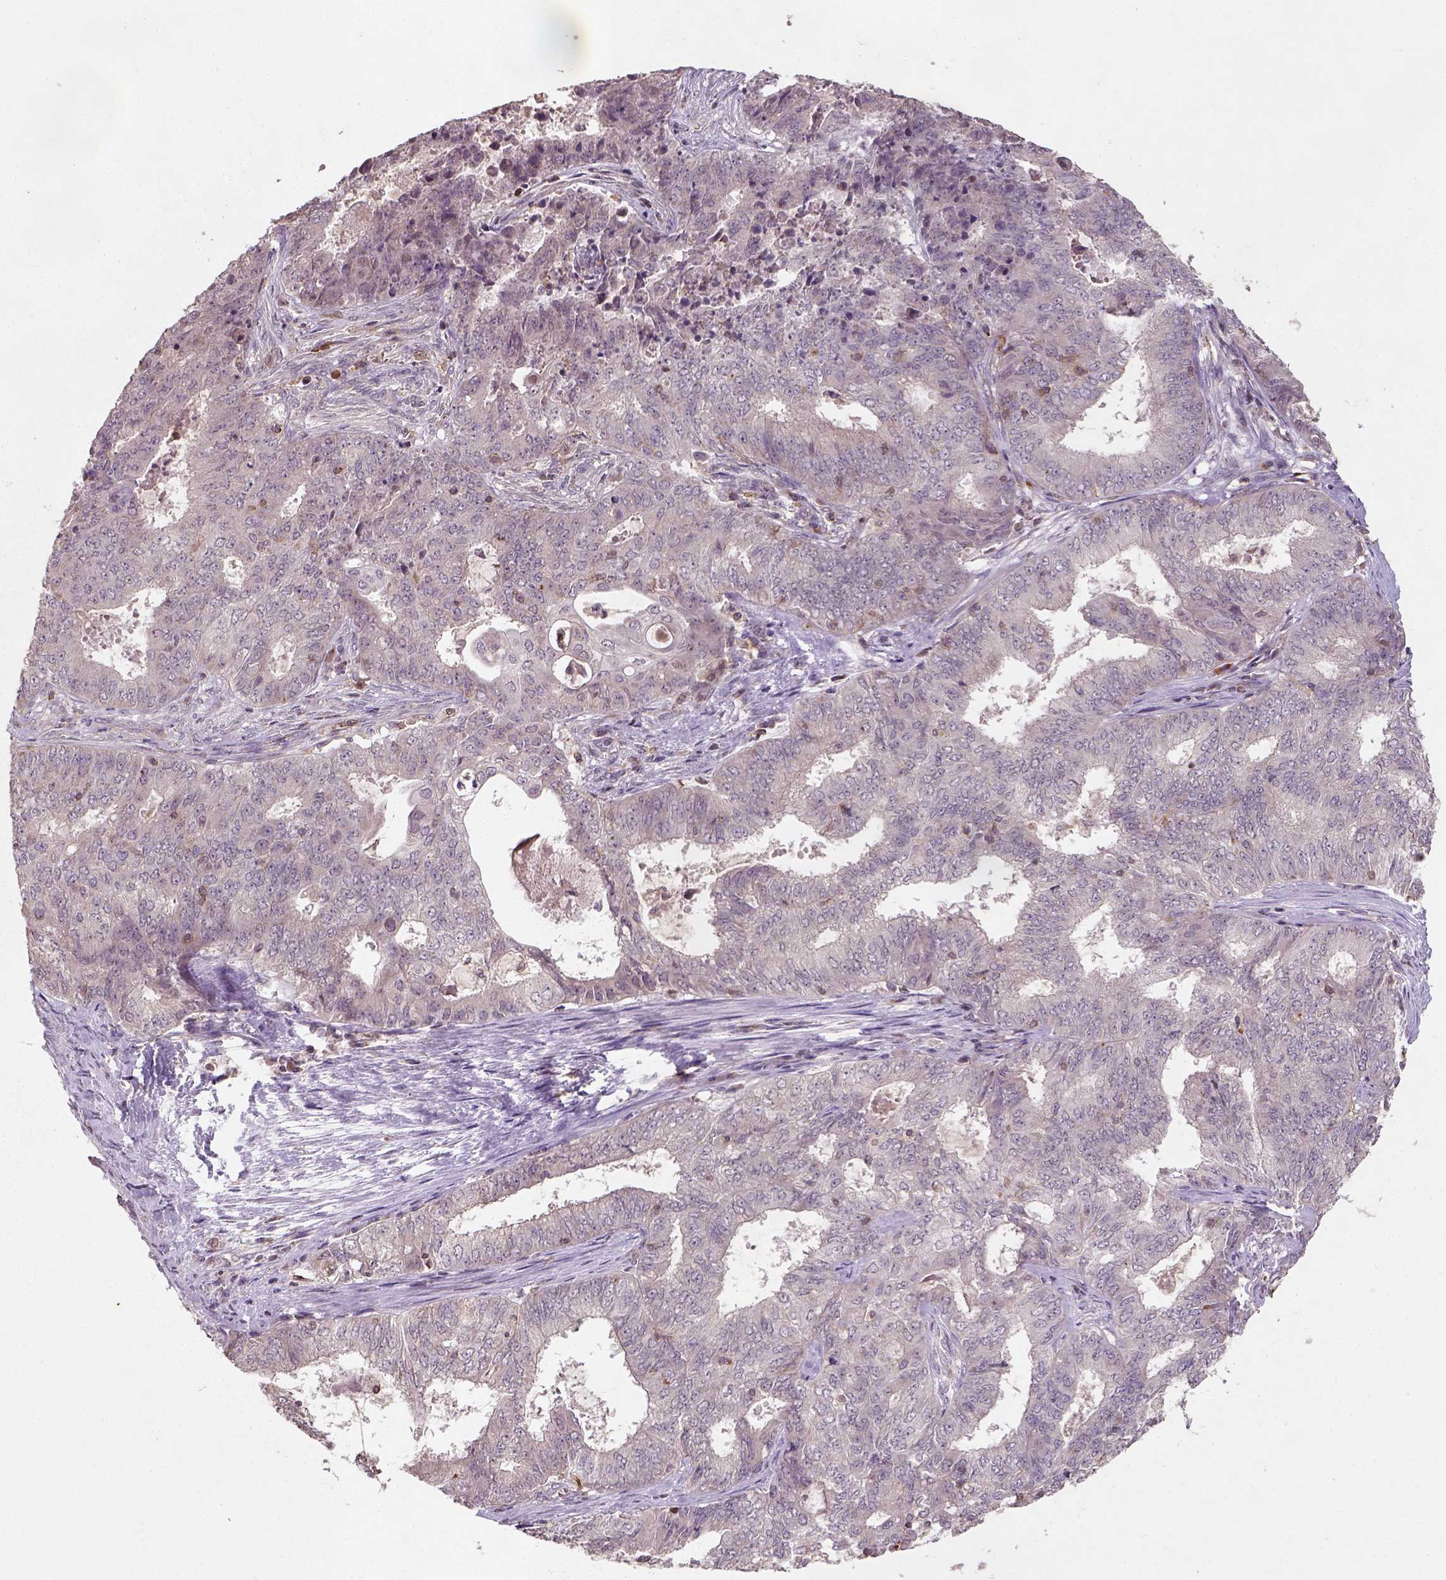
{"staining": {"intensity": "weak", "quantity": "<25%", "location": "cytoplasmic/membranous"}, "tissue": "endometrial cancer", "cell_type": "Tumor cells", "image_type": "cancer", "snomed": [{"axis": "morphology", "description": "Adenocarcinoma, NOS"}, {"axis": "topography", "description": "Endometrium"}], "caption": "This image is of endometrial cancer stained with IHC to label a protein in brown with the nuclei are counter-stained blue. There is no expression in tumor cells.", "gene": "CAMKK1", "patient": {"sex": "female", "age": 62}}